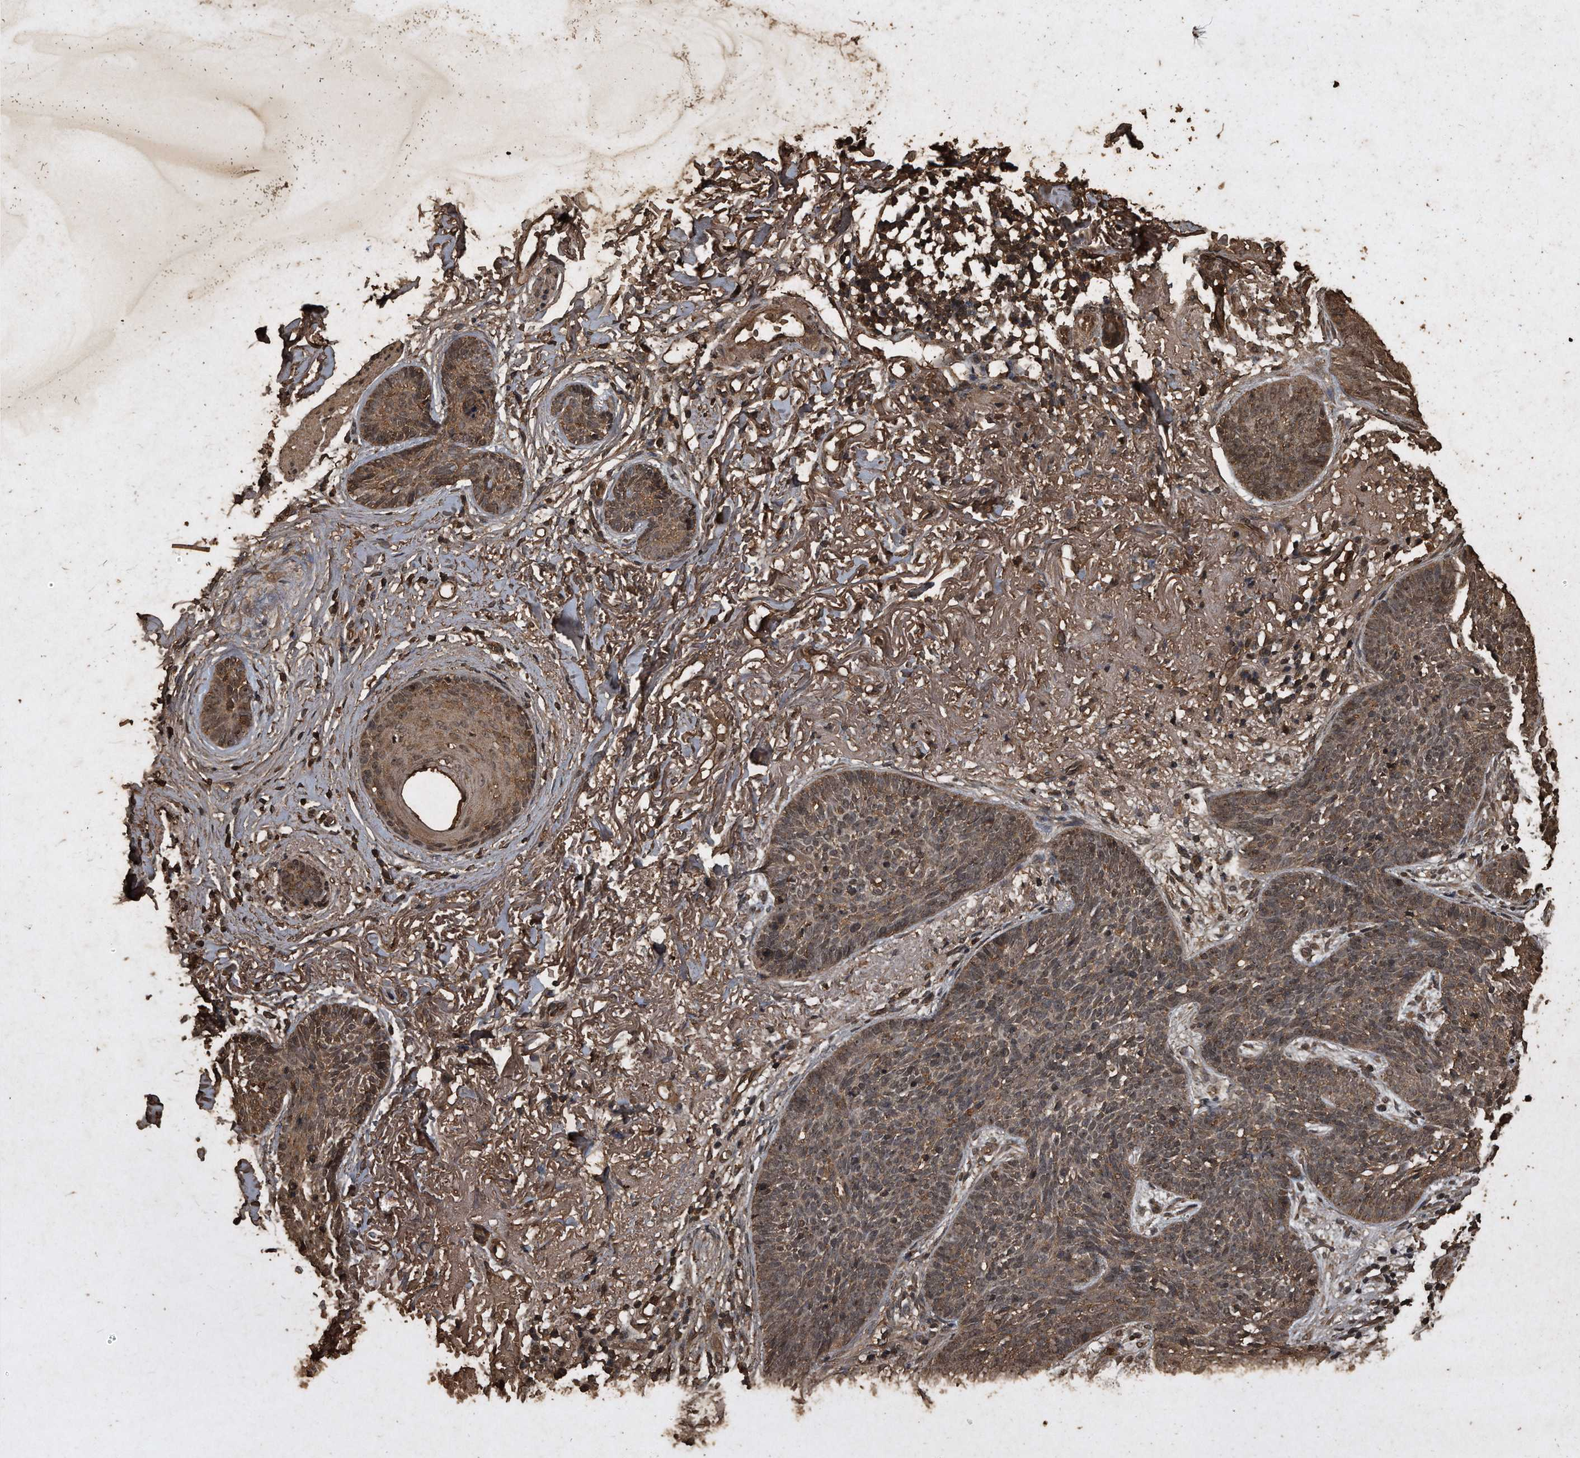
{"staining": {"intensity": "weak", "quantity": ">75%", "location": "cytoplasmic/membranous"}, "tissue": "skin cancer", "cell_type": "Tumor cells", "image_type": "cancer", "snomed": [{"axis": "morphology", "description": "Basal cell carcinoma"}, {"axis": "topography", "description": "Skin"}], "caption": "Skin cancer (basal cell carcinoma) stained with a protein marker reveals weak staining in tumor cells.", "gene": "CFLAR", "patient": {"sex": "female", "age": 70}}